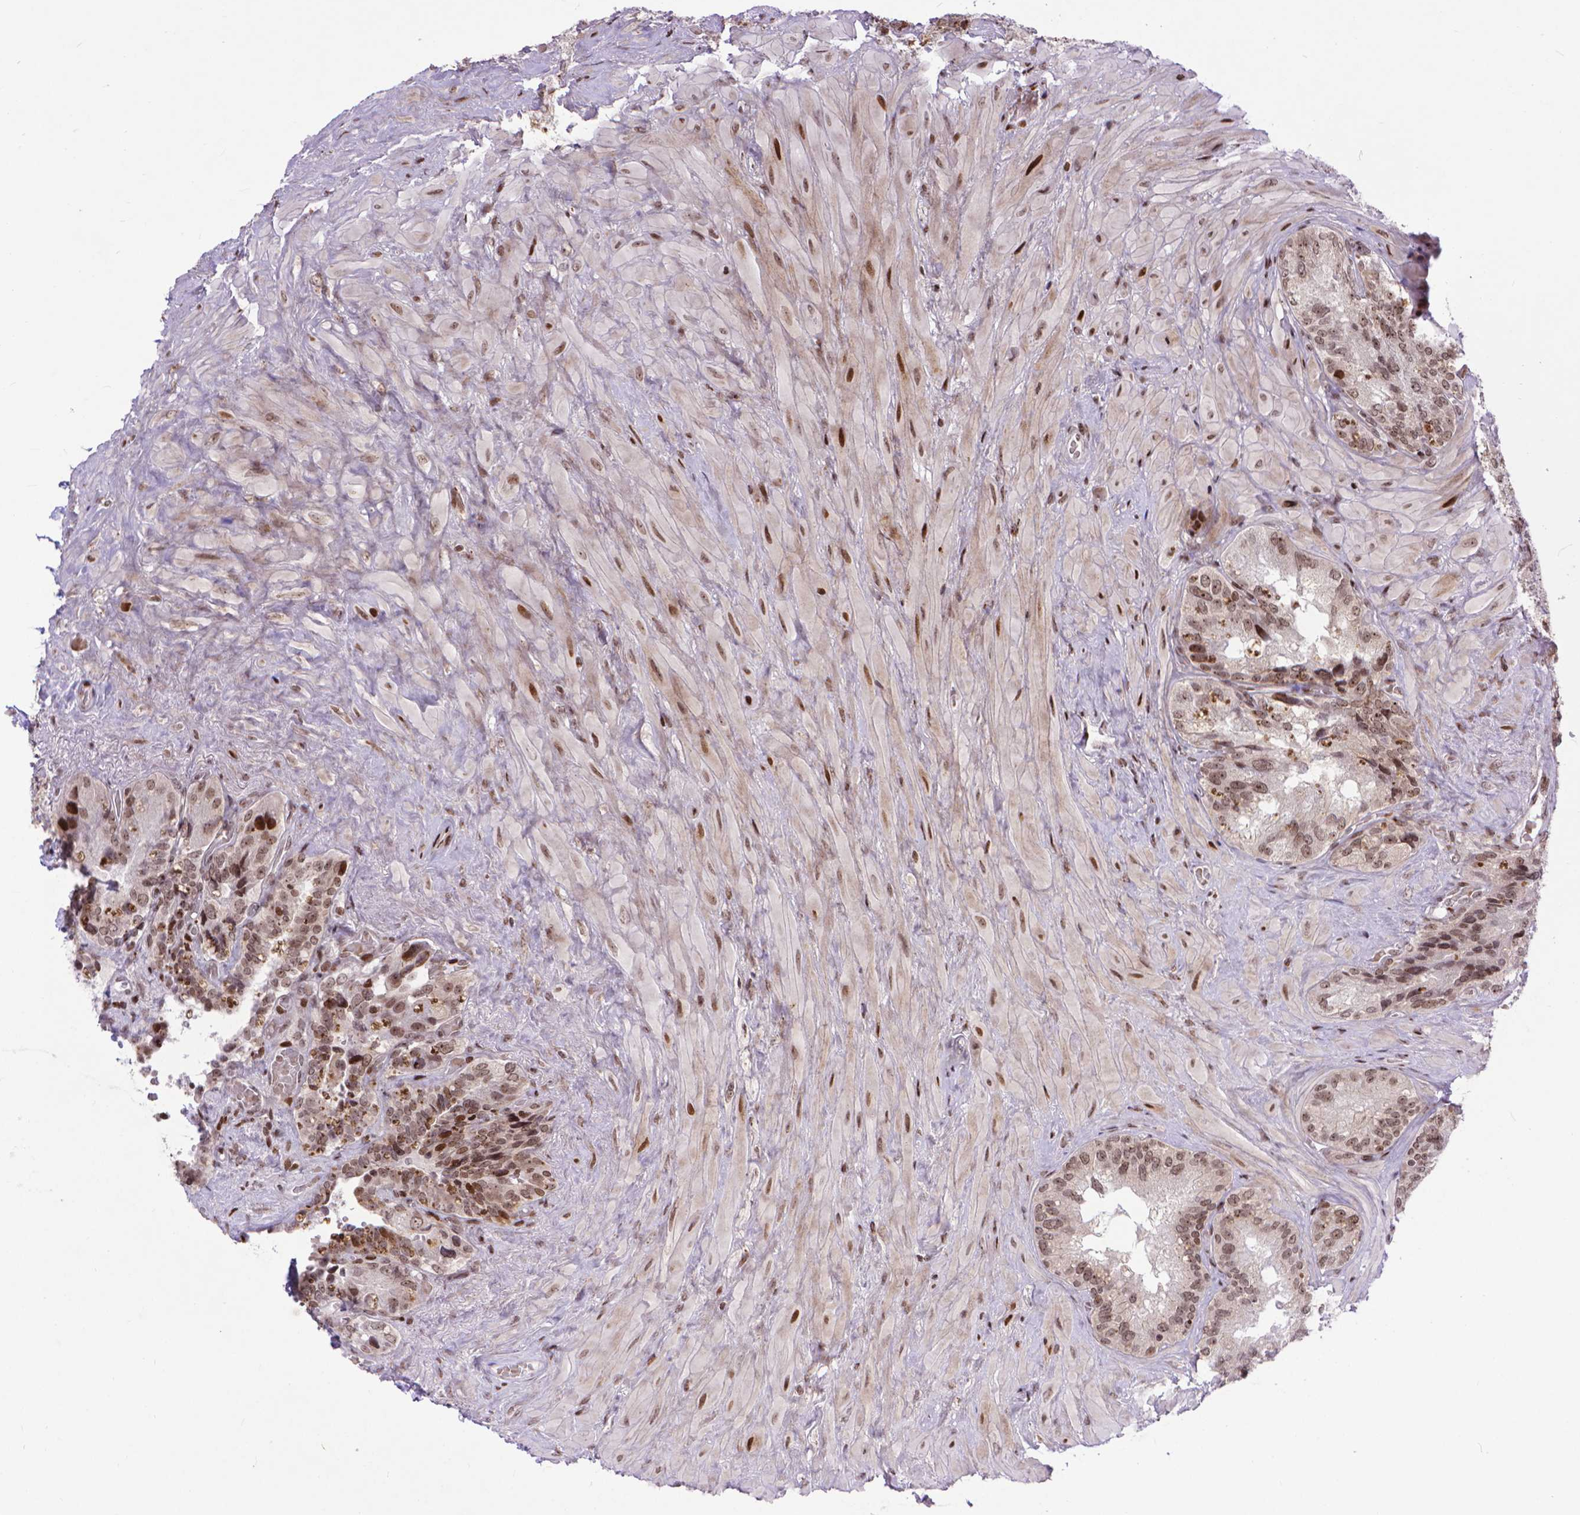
{"staining": {"intensity": "weak", "quantity": ">75%", "location": "nuclear"}, "tissue": "seminal vesicle", "cell_type": "Glandular cells", "image_type": "normal", "snomed": [{"axis": "morphology", "description": "Normal tissue, NOS"}, {"axis": "topography", "description": "Seminal veicle"}], "caption": "Immunohistochemistry (IHC) micrograph of unremarkable seminal vesicle: seminal vesicle stained using immunohistochemistry demonstrates low levels of weak protein expression localized specifically in the nuclear of glandular cells, appearing as a nuclear brown color.", "gene": "AMER1", "patient": {"sex": "male", "age": 69}}